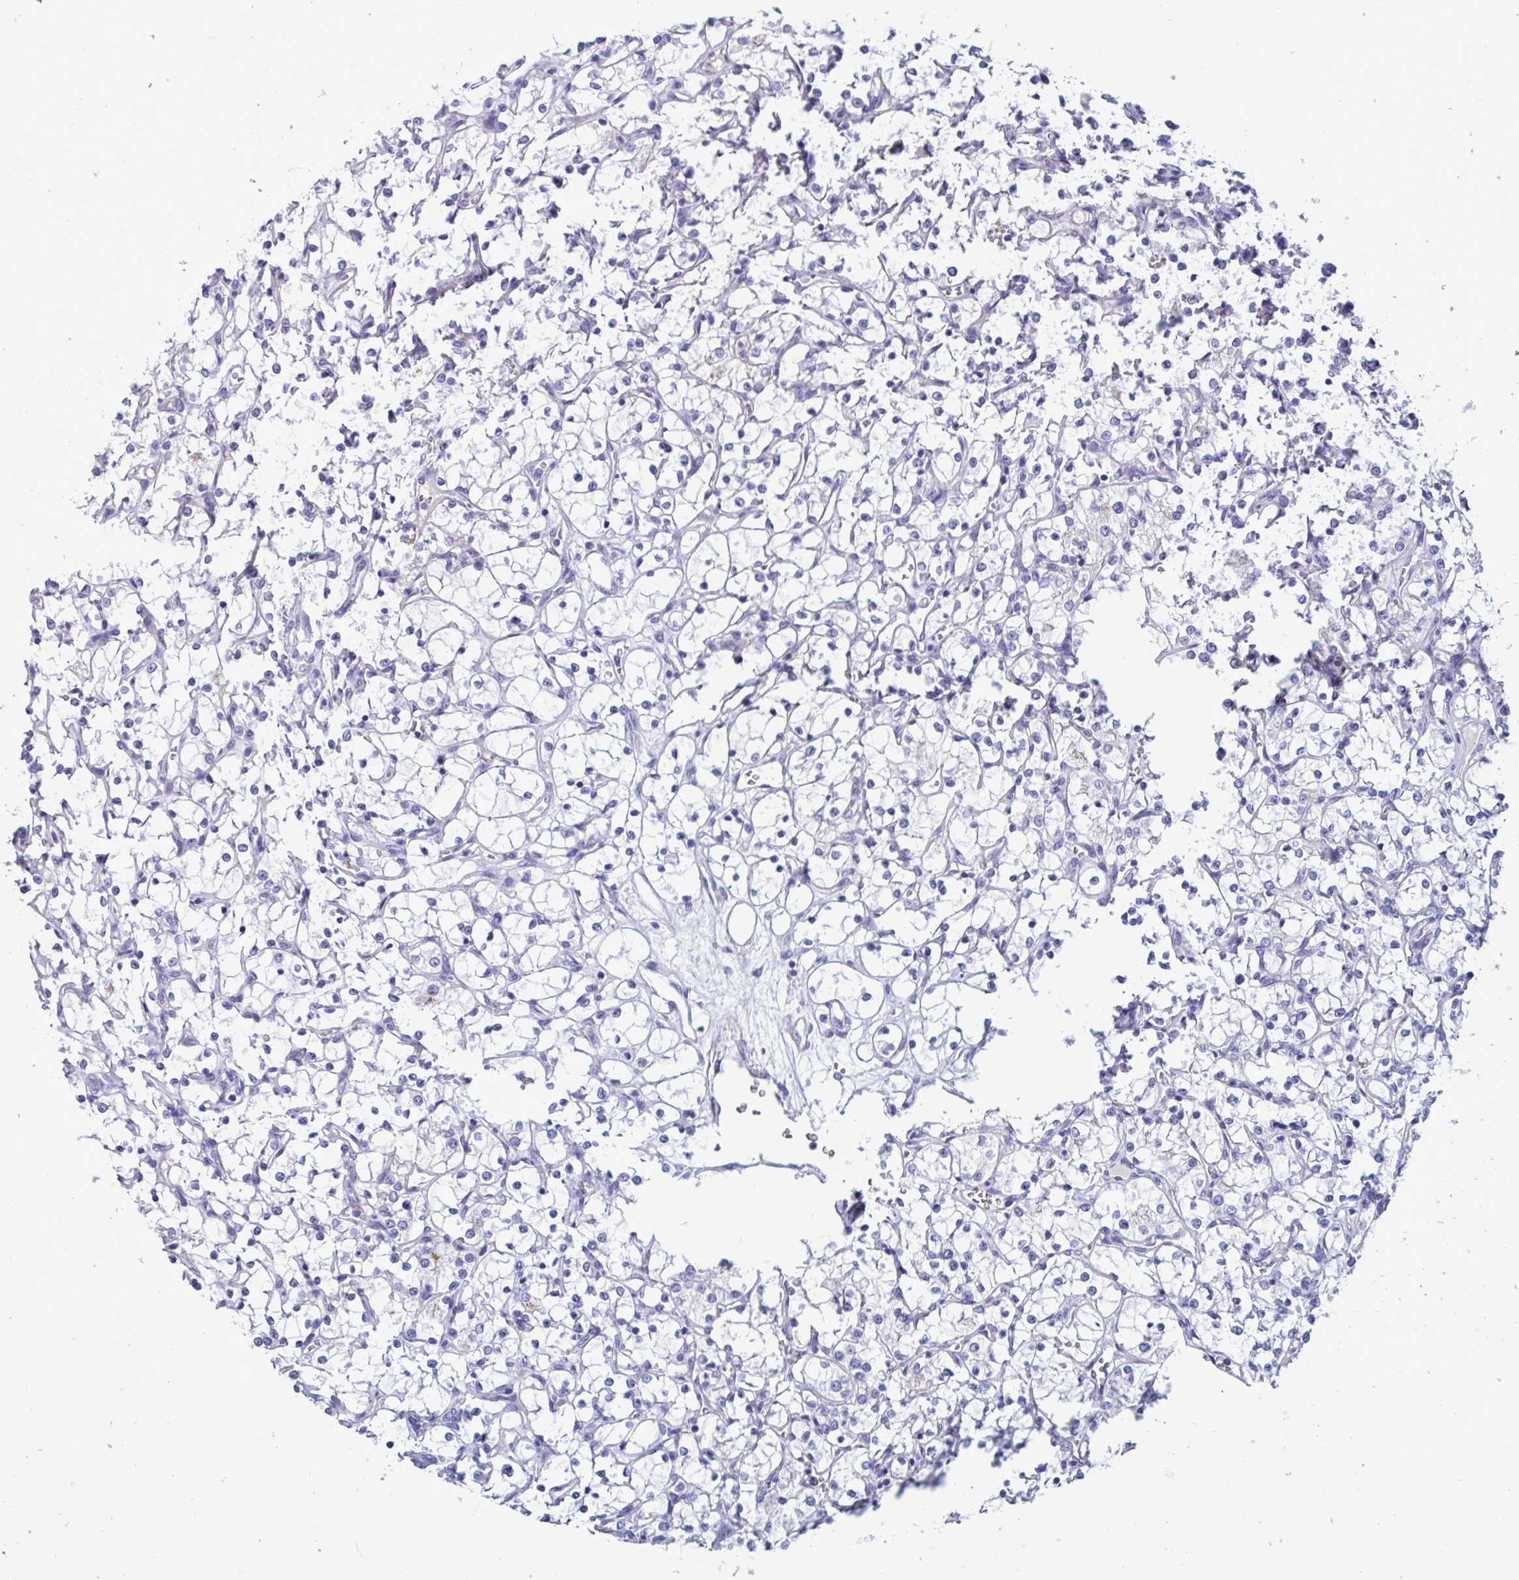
{"staining": {"intensity": "negative", "quantity": "none", "location": "none"}, "tissue": "renal cancer", "cell_type": "Tumor cells", "image_type": "cancer", "snomed": [{"axis": "morphology", "description": "Adenocarcinoma, NOS"}, {"axis": "topography", "description": "Kidney"}], "caption": "High power microscopy photomicrograph of an immunohistochemistry (IHC) photomicrograph of renal adenocarcinoma, revealing no significant expression in tumor cells.", "gene": "MS4A14", "patient": {"sex": "female", "age": 69}}